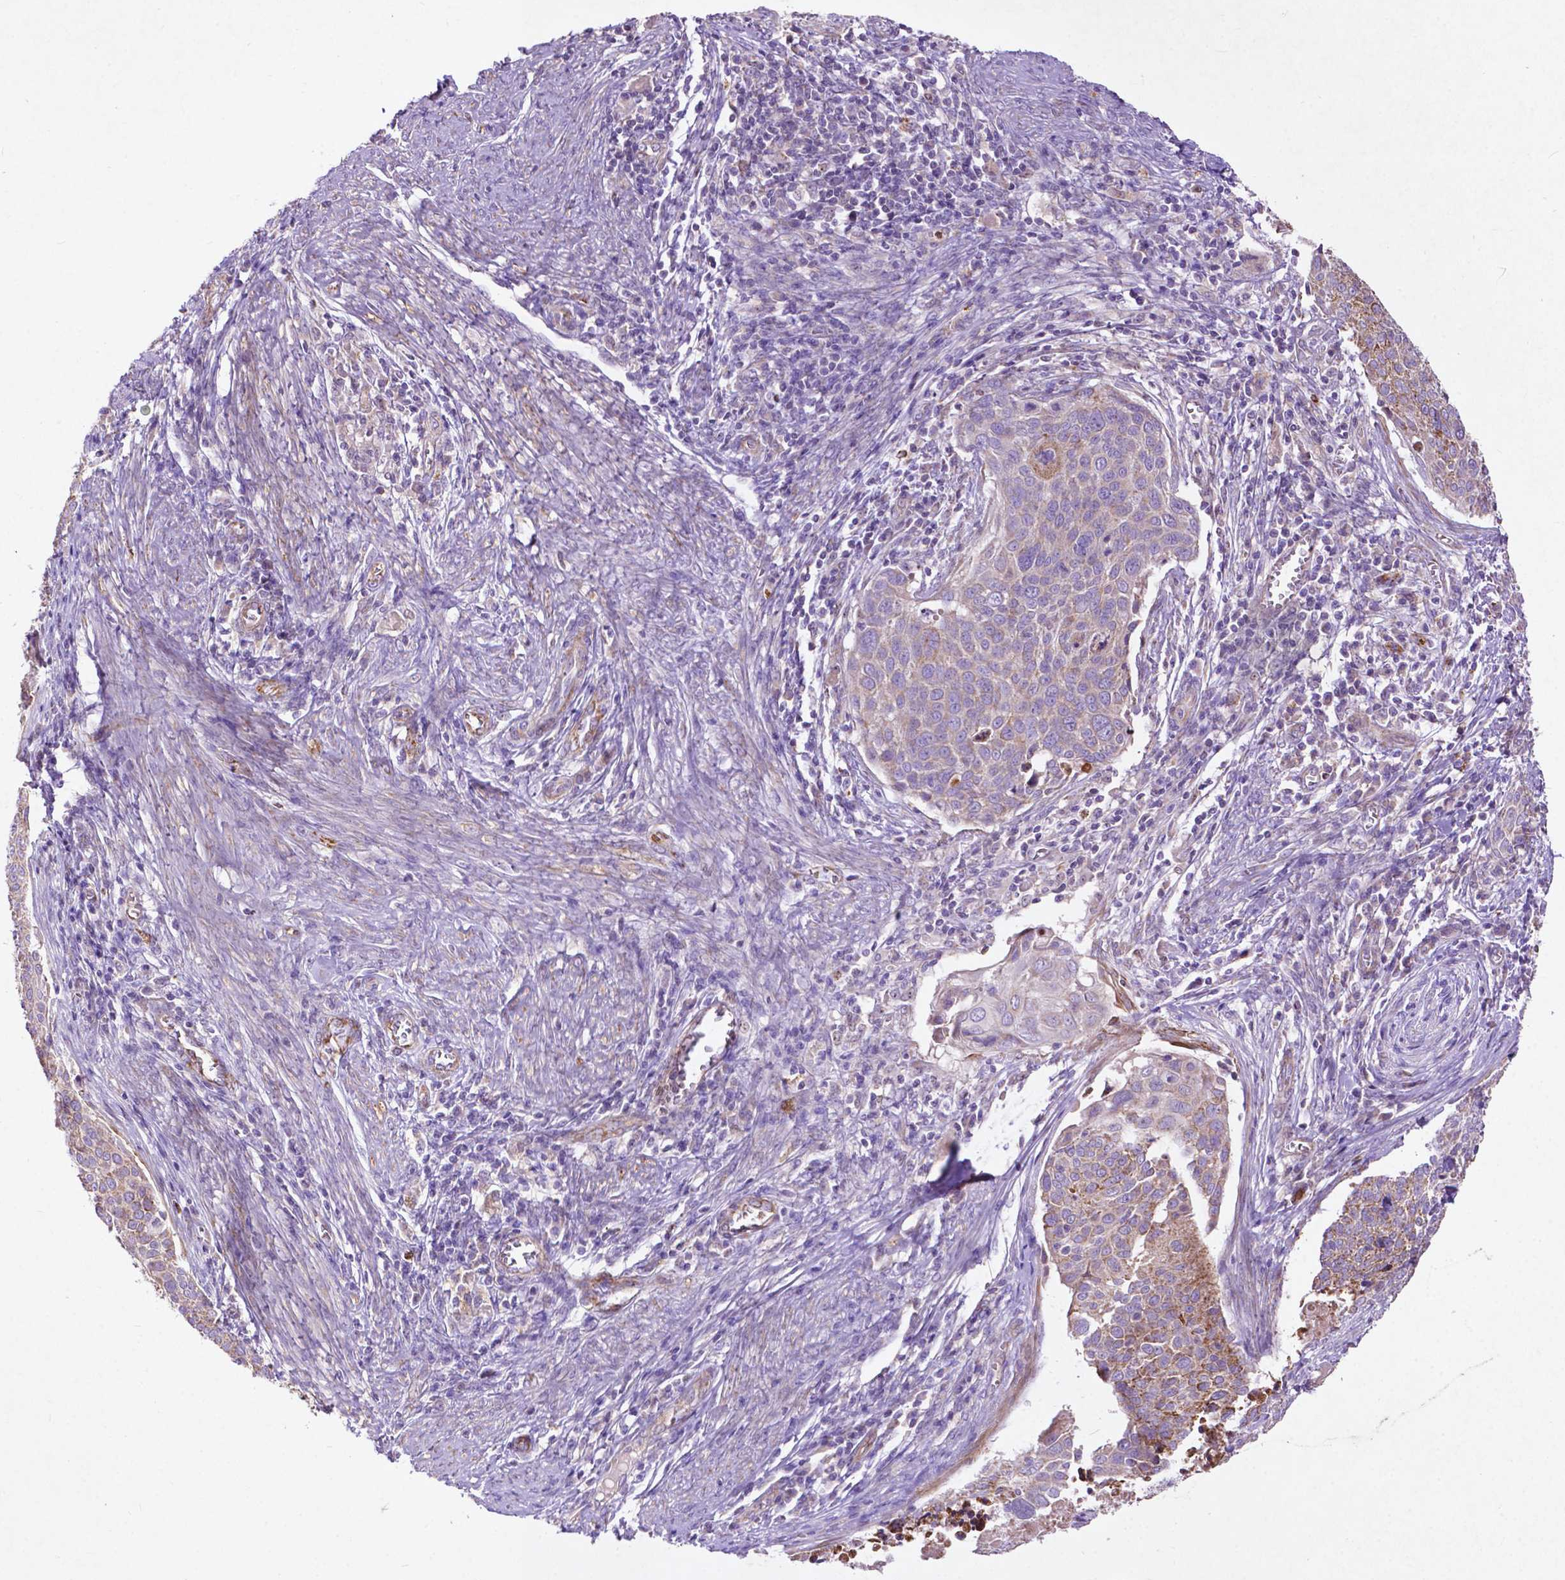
{"staining": {"intensity": "moderate", "quantity": "25%-75%", "location": "cytoplasmic/membranous"}, "tissue": "cervical cancer", "cell_type": "Tumor cells", "image_type": "cancer", "snomed": [{"axis": "morphology", "description": "Squamous cell carcinoma, NOS"}, {"axis": "topography", "description": "Cervix"}], "caption": "Cervical cancer was stained to show a protein in brown. There is medium levels of moderate cytoplasmic/membranous staining in approximately 25%-75% of tumor cells.", "gene": "THEGL", "patient": {"sex": "female", "age": 39}}